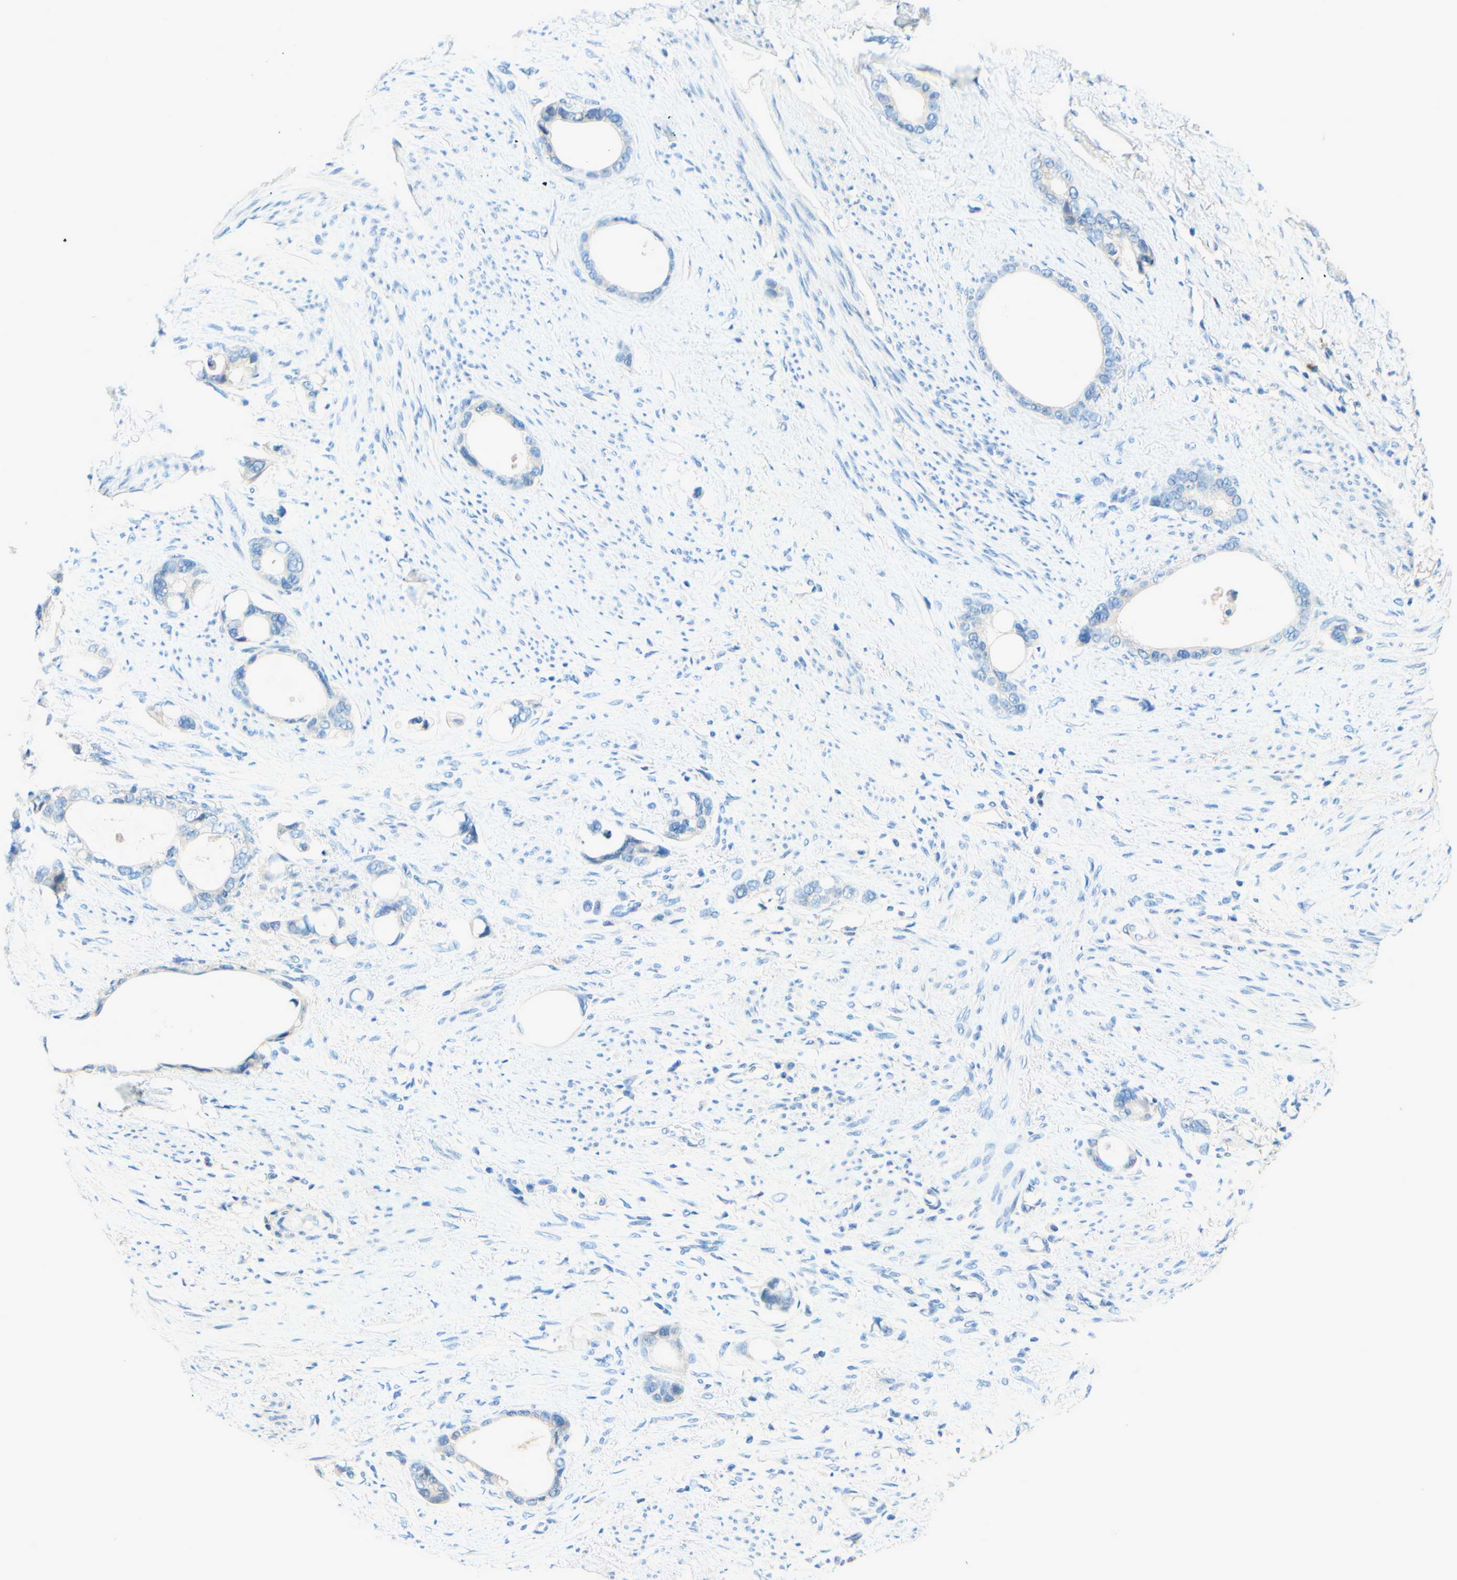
{"staining": {"intensity": "negative", "quantity": "none", "location": "none"}, "tissue": "stomach cancer", "cell_type": "Tumor cells", "image_type": "cancer", "snomed": [{"axis": "morphology", "description": "Adenocarcinoma, NOS"}, {"axis": "topography", "description": "Stomach"}], "caption": "Immunohistochemistry (IHC) of stomach cancer demonstrates no positivity in tumor cells.", "gene": "PASD1", "patient": {"sex": "female", "age": 75}}